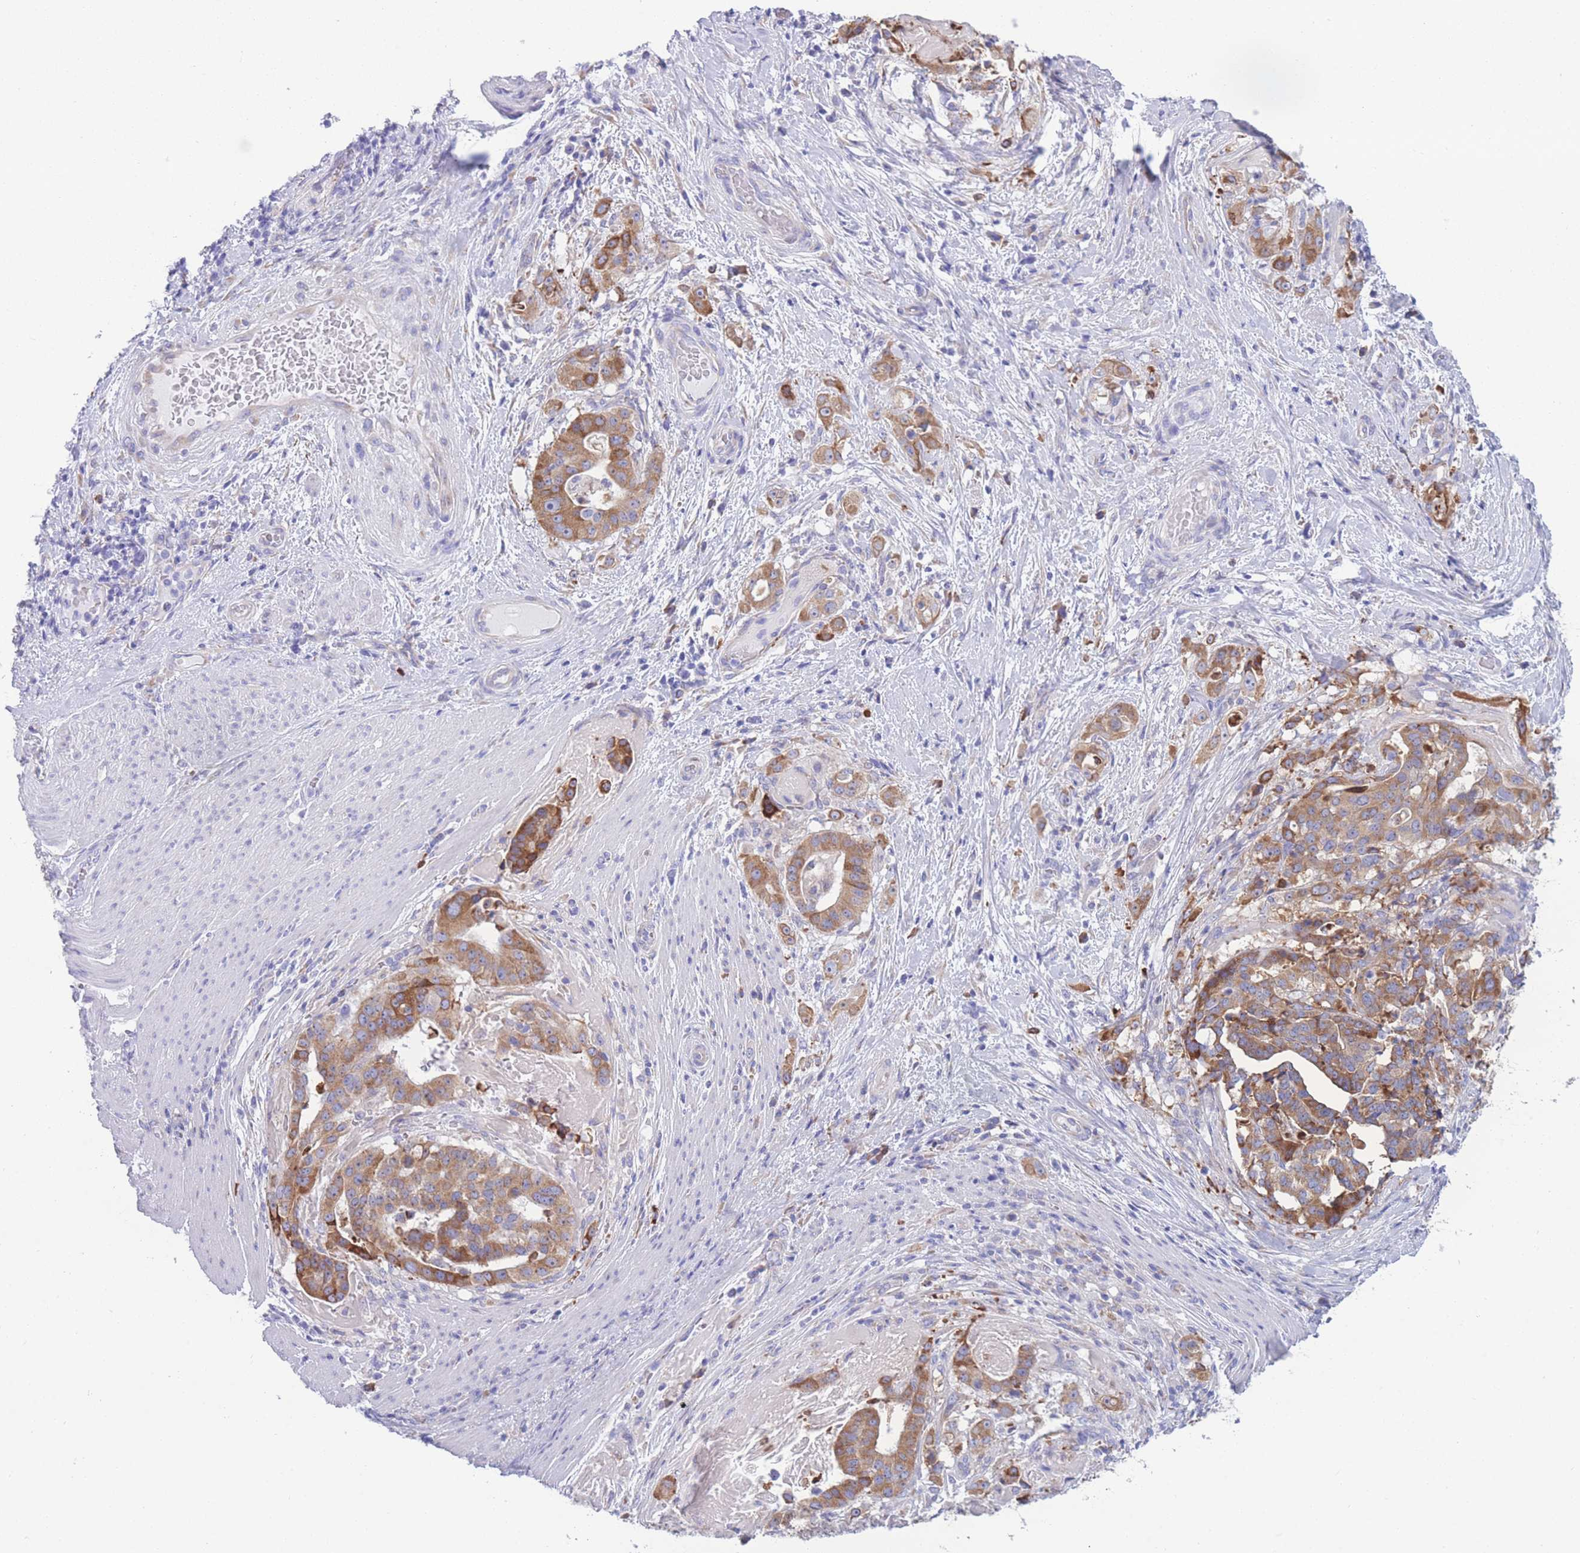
{"staining": {"intensity": "moderate", "quantity": ">75%", "location": "cytoplasmic/membranous"}, "tissue": "stomach cancer", "cell_type": "Tumor cells", "image_type": "cancer", "snomed": [{"axis": "morphology", "description": "Adenocarcinoma, NOS"}, {"axis": "topography", "description": "Stomach"}], "caption": "A brown stain highlights moderate cytoplasmic/membranous expression of a protein in stomach cancer (adenocarcinoma) tumor cells.", "gene": "XKR8", "patient": {"sex": "male", "age": 48}}